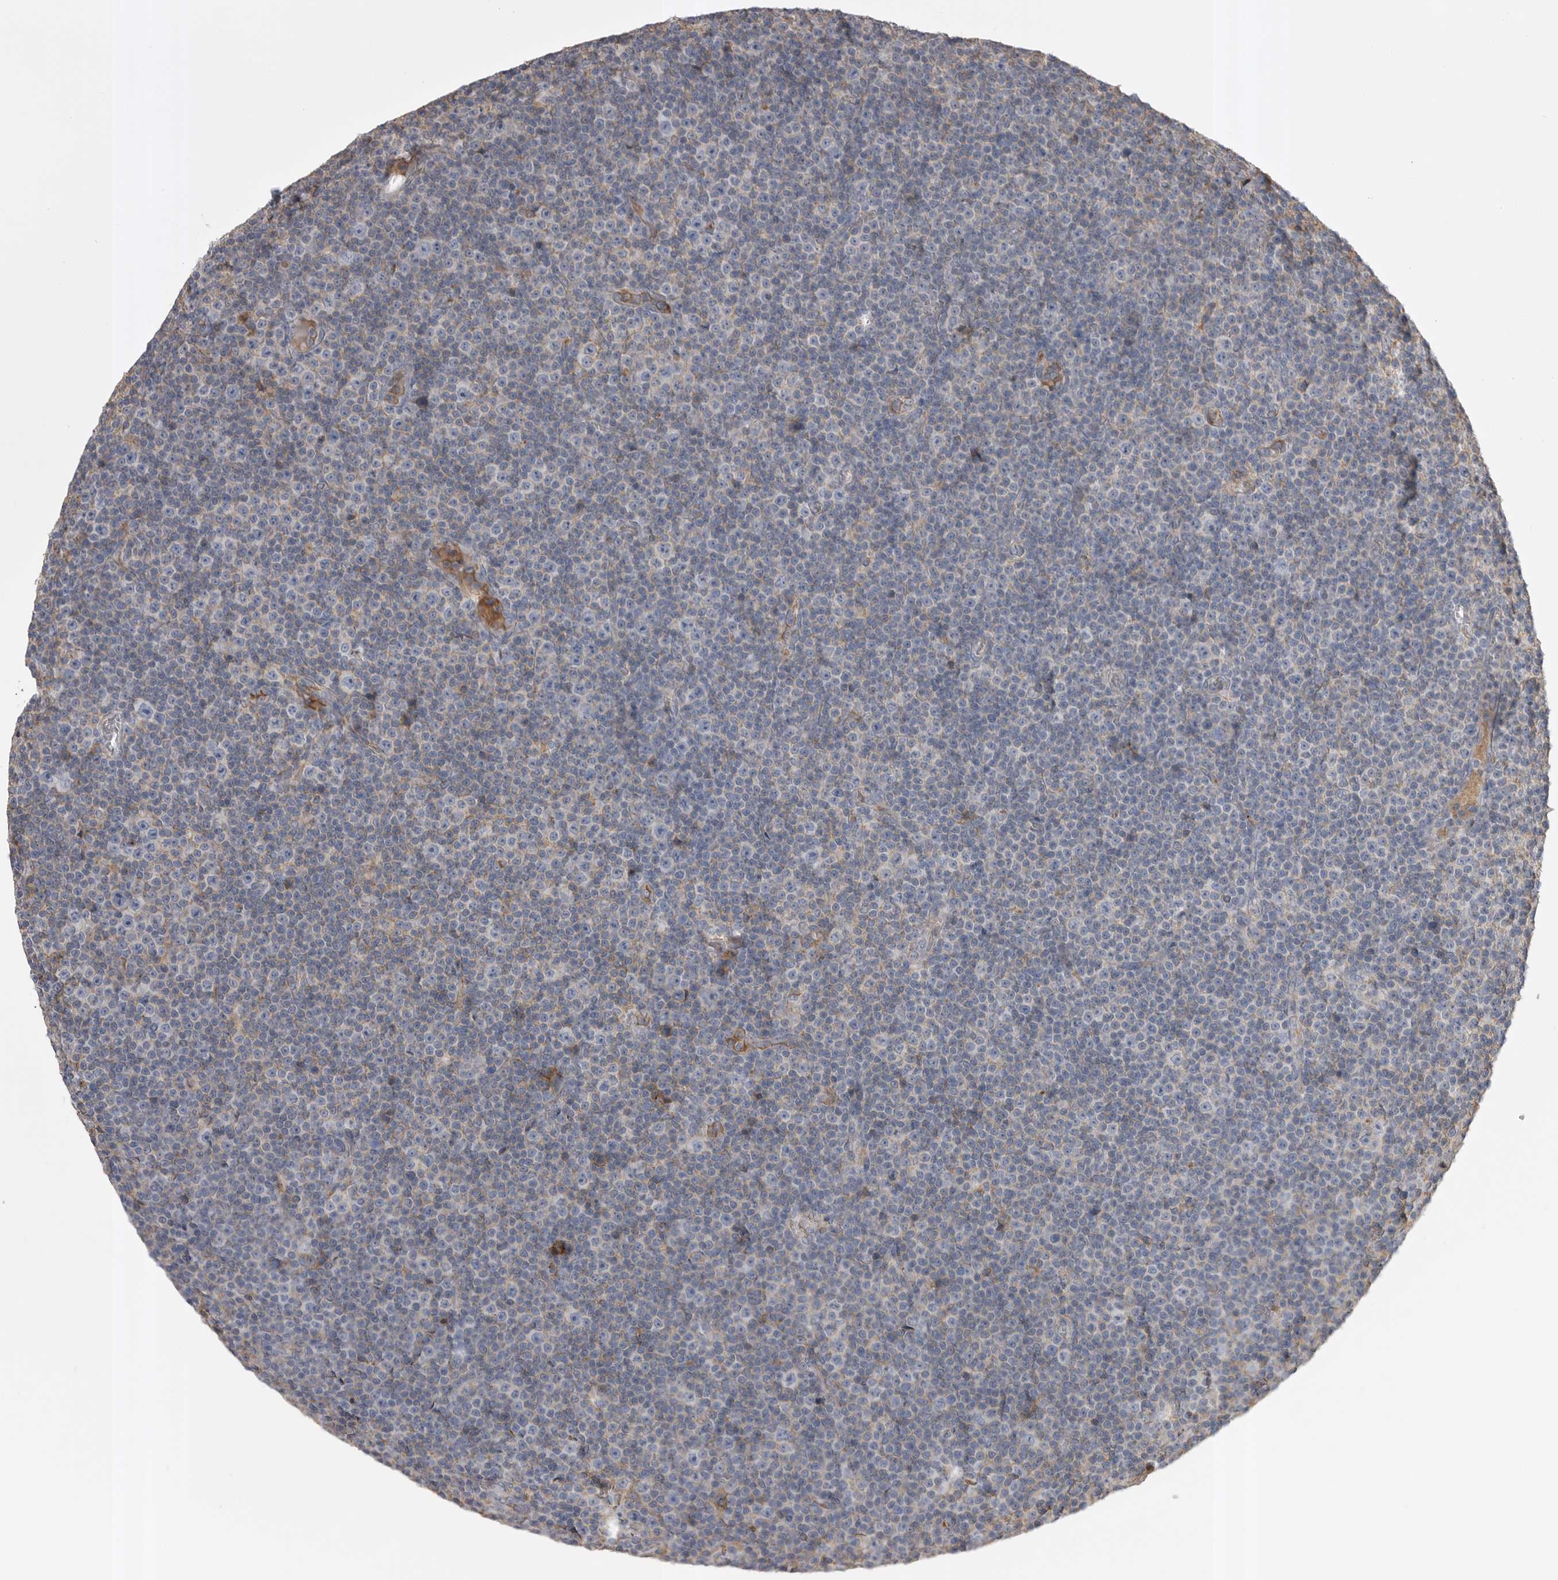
{"staining": {"intensity": "negative", "quantity": "none", "location": "none"}, "tissue": "lymphoma", "cell_type": "Tumor cells", "image_type": "cancer", "snomed": [{"axis": "morphology", "description": "Malignant lymphoma, non-Hodgkin's type, Low grade"}, {"axis": "topography", "description": "Lymph node"}], "caption": "Image shows no significant protein staining in tumor cells of low-grade malignant lymphoma, non-Hodgkin's type. (DAB IHC with hematoxylin counter stain).", "gene": "AHSG", "patient": {"sex": "female", "age": 67}}